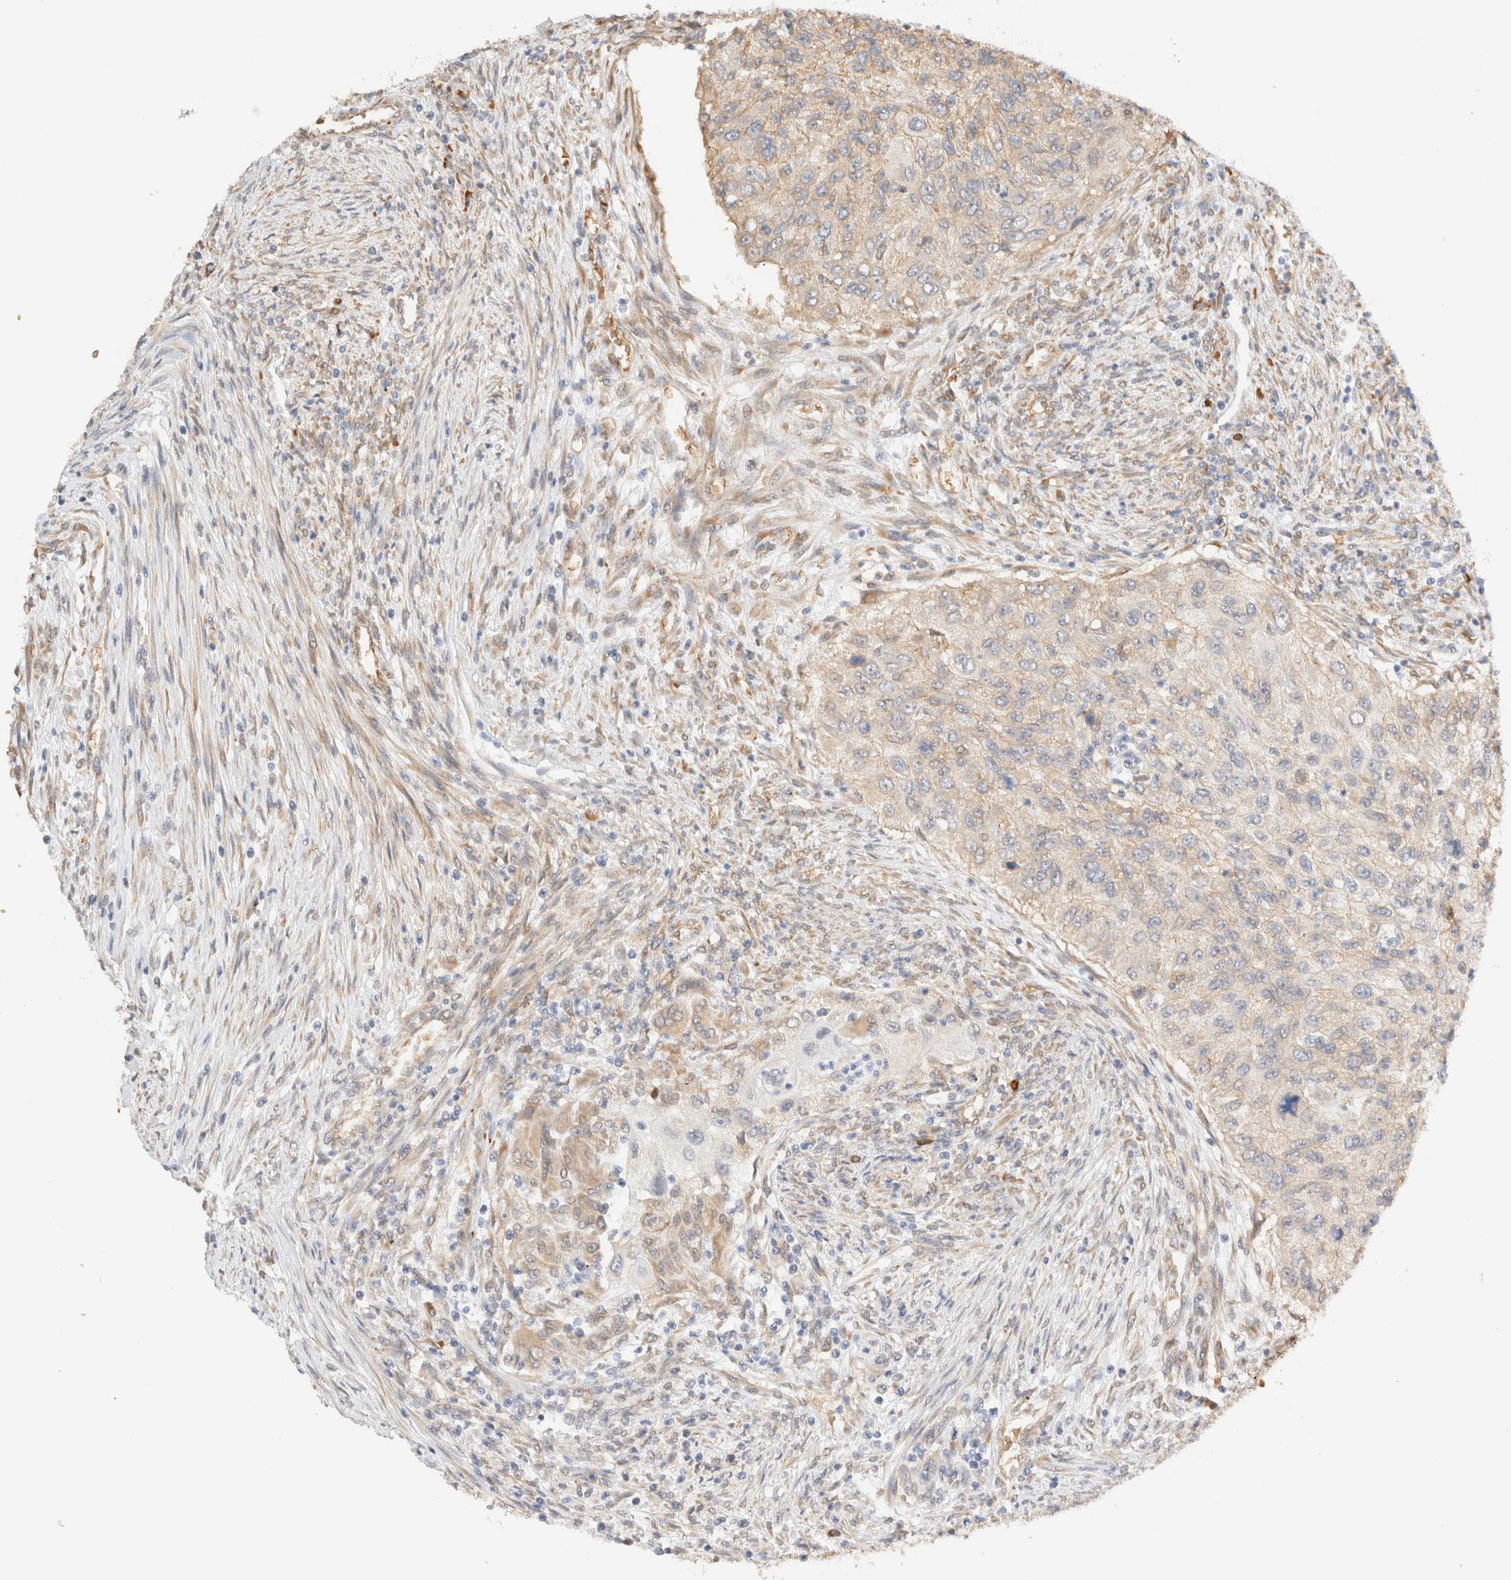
{"staining": {"intensity": "weak", "quantity": "<25%", "location": "cytoplasmic/membranous"}, "tissue": "urothelial cancer", "cell_type": "Tumor cells", "image_type": "cancer", "snomed": [{"axis": "morphology", "description": "Urothelial carcinoma, High grade"}, {"axis": "topography", "description": "Urinary bladder"}], "caption": "Human urothelial cancer stained for a protein using IHC demonstrates no positivity in tumor cells.", "gene": "SYVN1", "patient": {"sex": "female", "age": 60}}